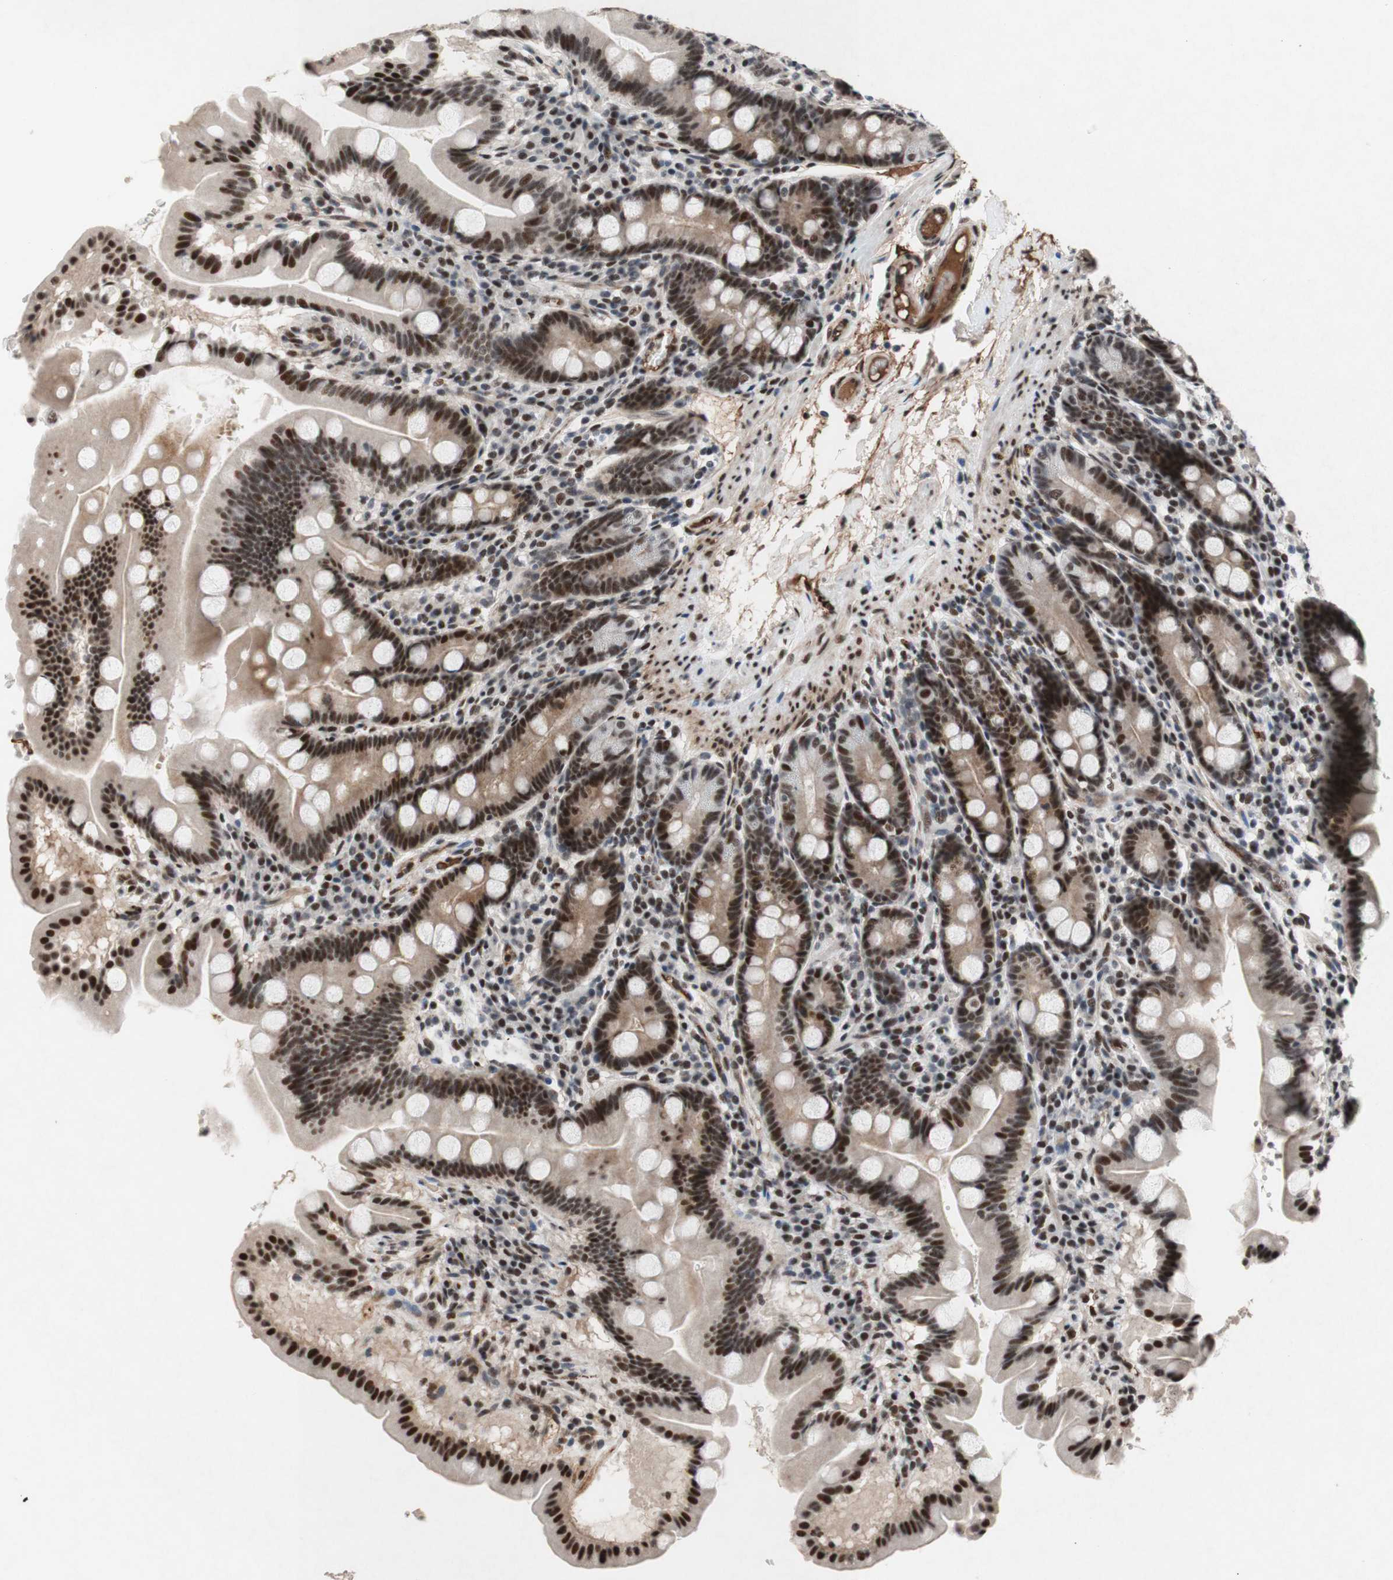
{"staining": {"intensity": "strong", "quantity": ">75%", "location": "nuclear"}, "tissue": "duodenum", "cell_type": "Glandular cells", "image_type": "normal", "snomed": [{"axis": "morphology", "description": "Normal tissue, NOS"}, {"axis": "topography", "description": "Duodenum"}], "caption": "Protein expression by IHC exhibits strong nuclear positivity in approximately >75% of glandular cells in benign duodenum. (Stains: DAB in brown, nuclei in blue, Microscopy: brightfield microscopy at high magnification).", "gene": "TLE1", "patient": {"sex": "male", "age": 50}}